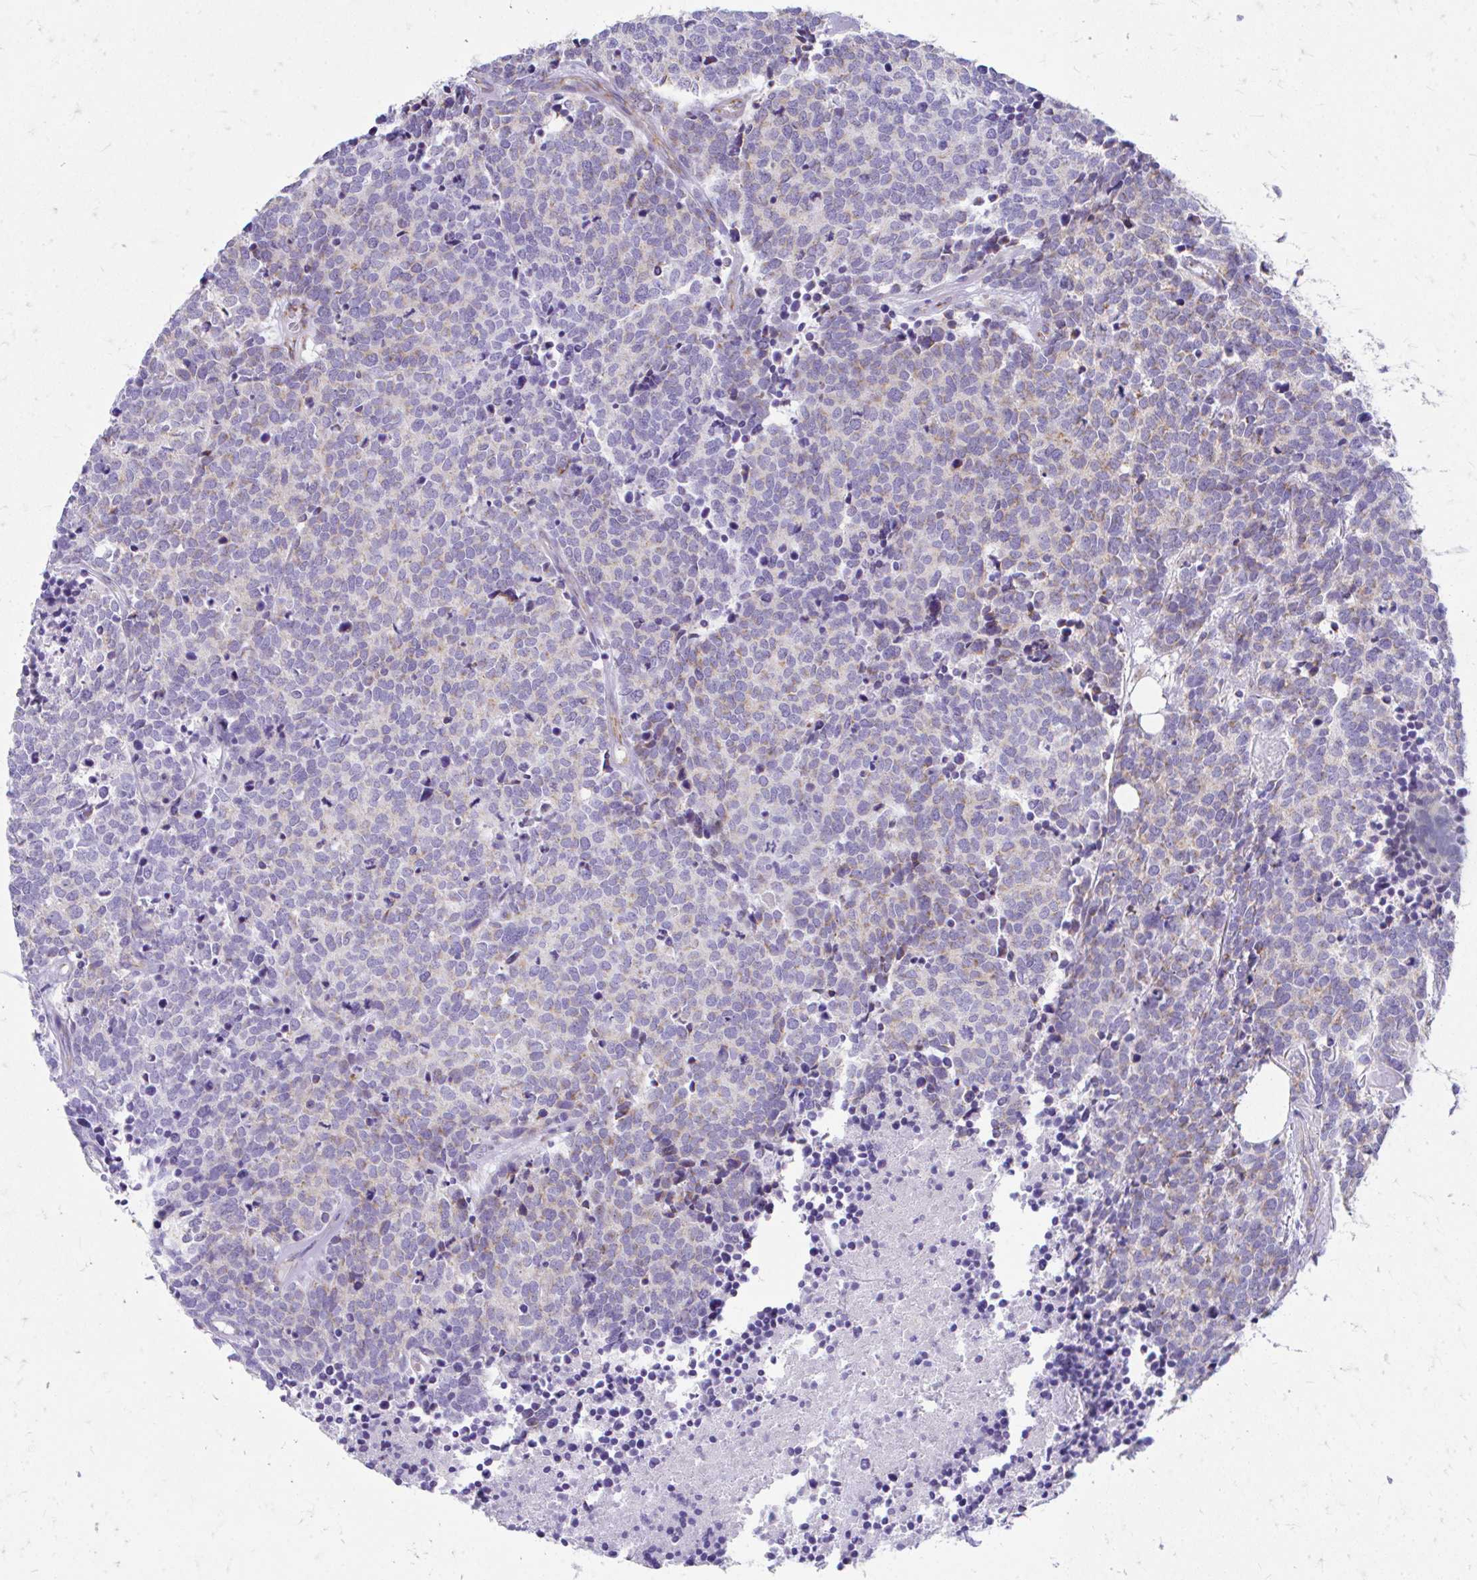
{"staining": {"intensity": "weak", "quantity": "25%-75%", "location": "cytoplasmic/membranous"}, "tissue": "carcinoid", "cell_type": "Tumor cells", "image_type": "cancer", "snomed": [{"axis": "morphology", "description": "Carcinoid, malignant, NOS"}, {"axis": "topography", "description": "Skin"}], "caption": "Immunohistochemistry of human carcinoid exhibits low levels of weak cytoplasmic/membranous positivity in about 25%-75% of tumor cells.", "gene": "MRPL19", "patient": {"sex": "female", "age": 79}}